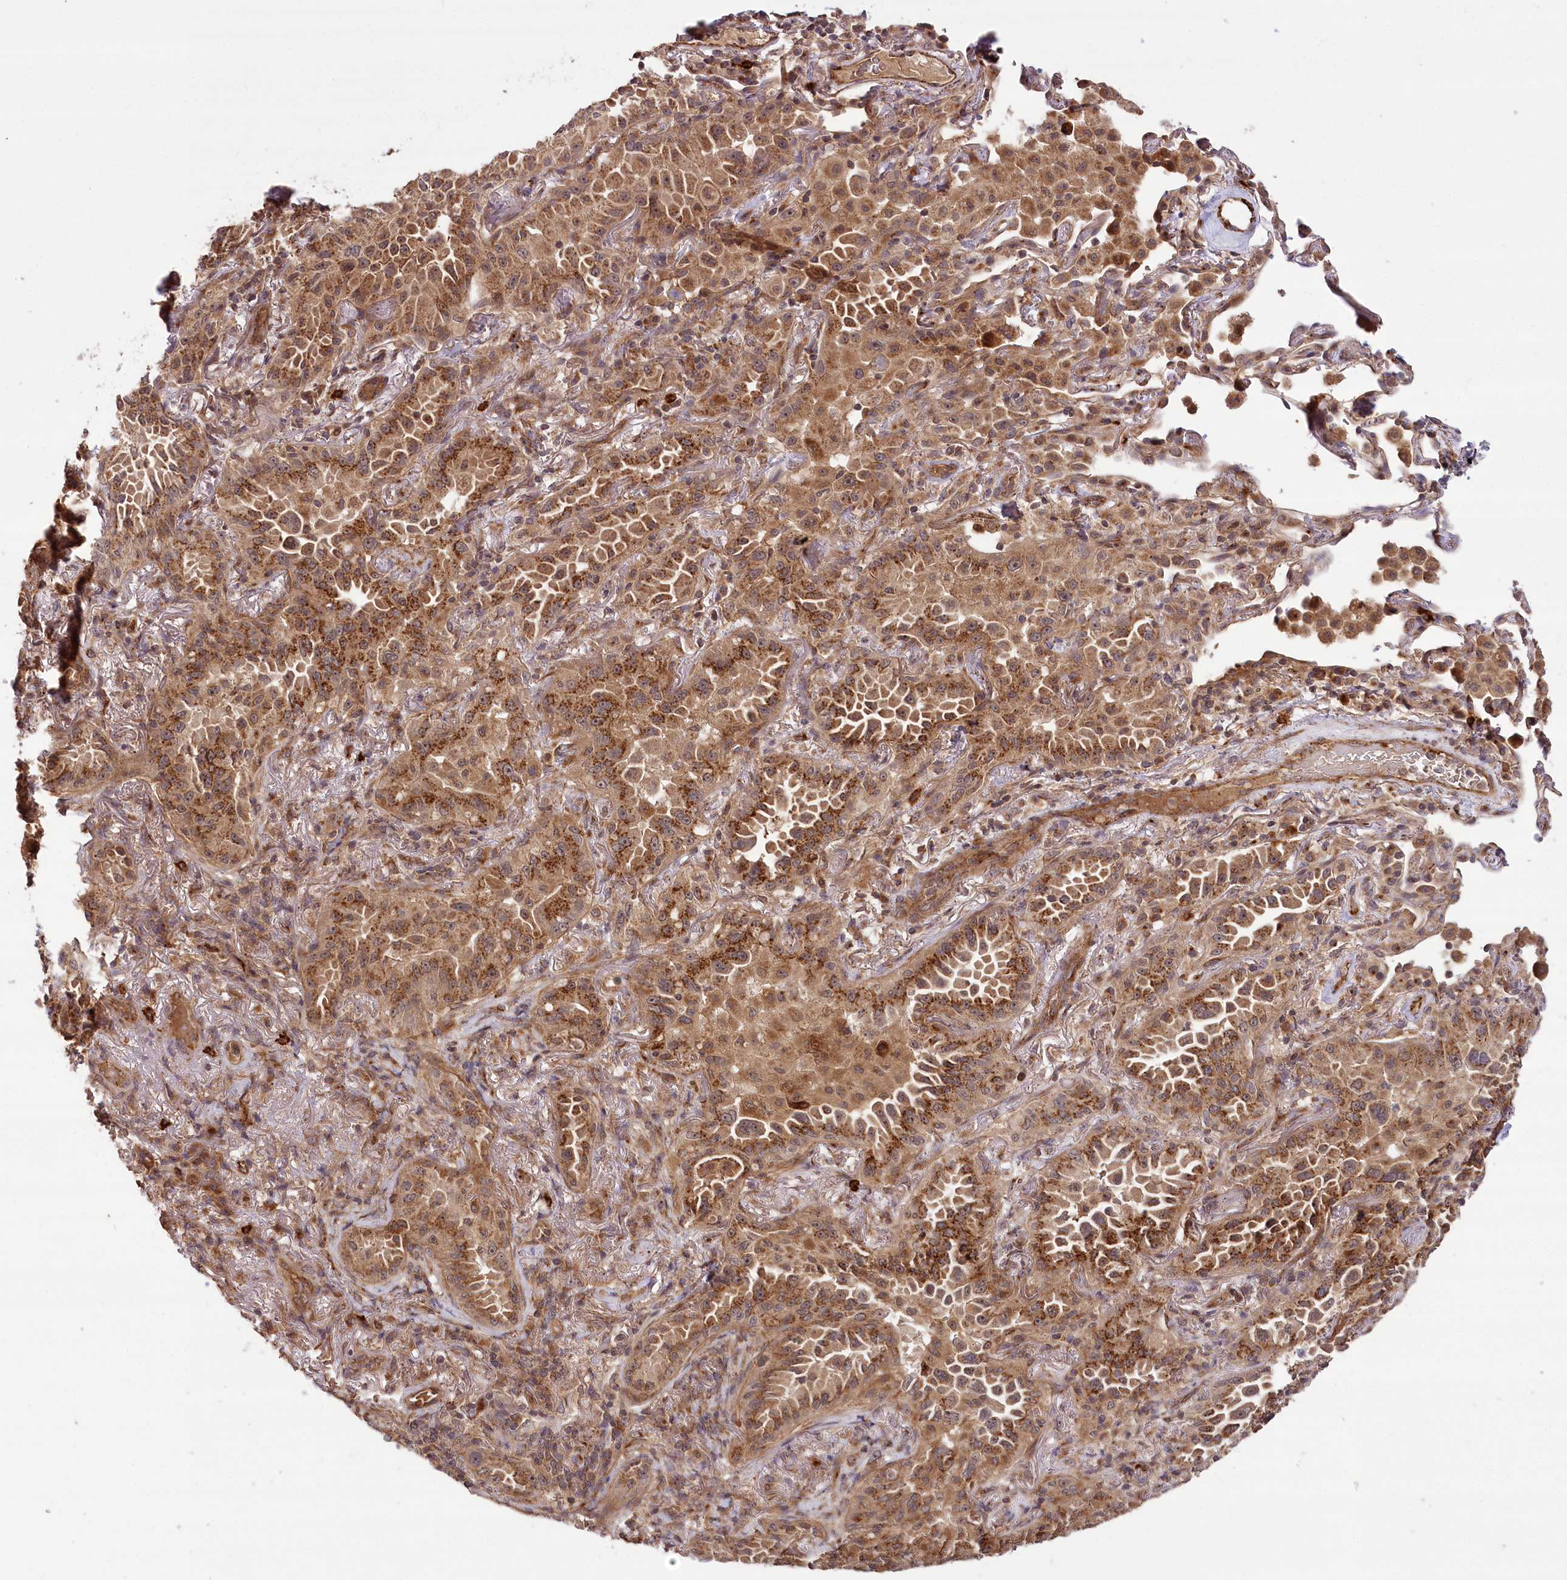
{"staining": {"intensity": "strong", "quantity": ">75%", "location": "cytoplasmic/membranous"}, "tissue": "lung cancer", "cell_type": "Tumor cells", "image_type": "cancer", "snomed": [{"axis": "morphology", "description": "Adenocarcinoma, NOS"}, {"axis": "topography", "description": "Lung"}], "caption": "Tumor cells reveal strong cytoplasmic/membranous staining in about >75% of cells in lung adenocarcinoma.", "gene": "CARD19", "patient": {"sex": "female", "age": 69}}